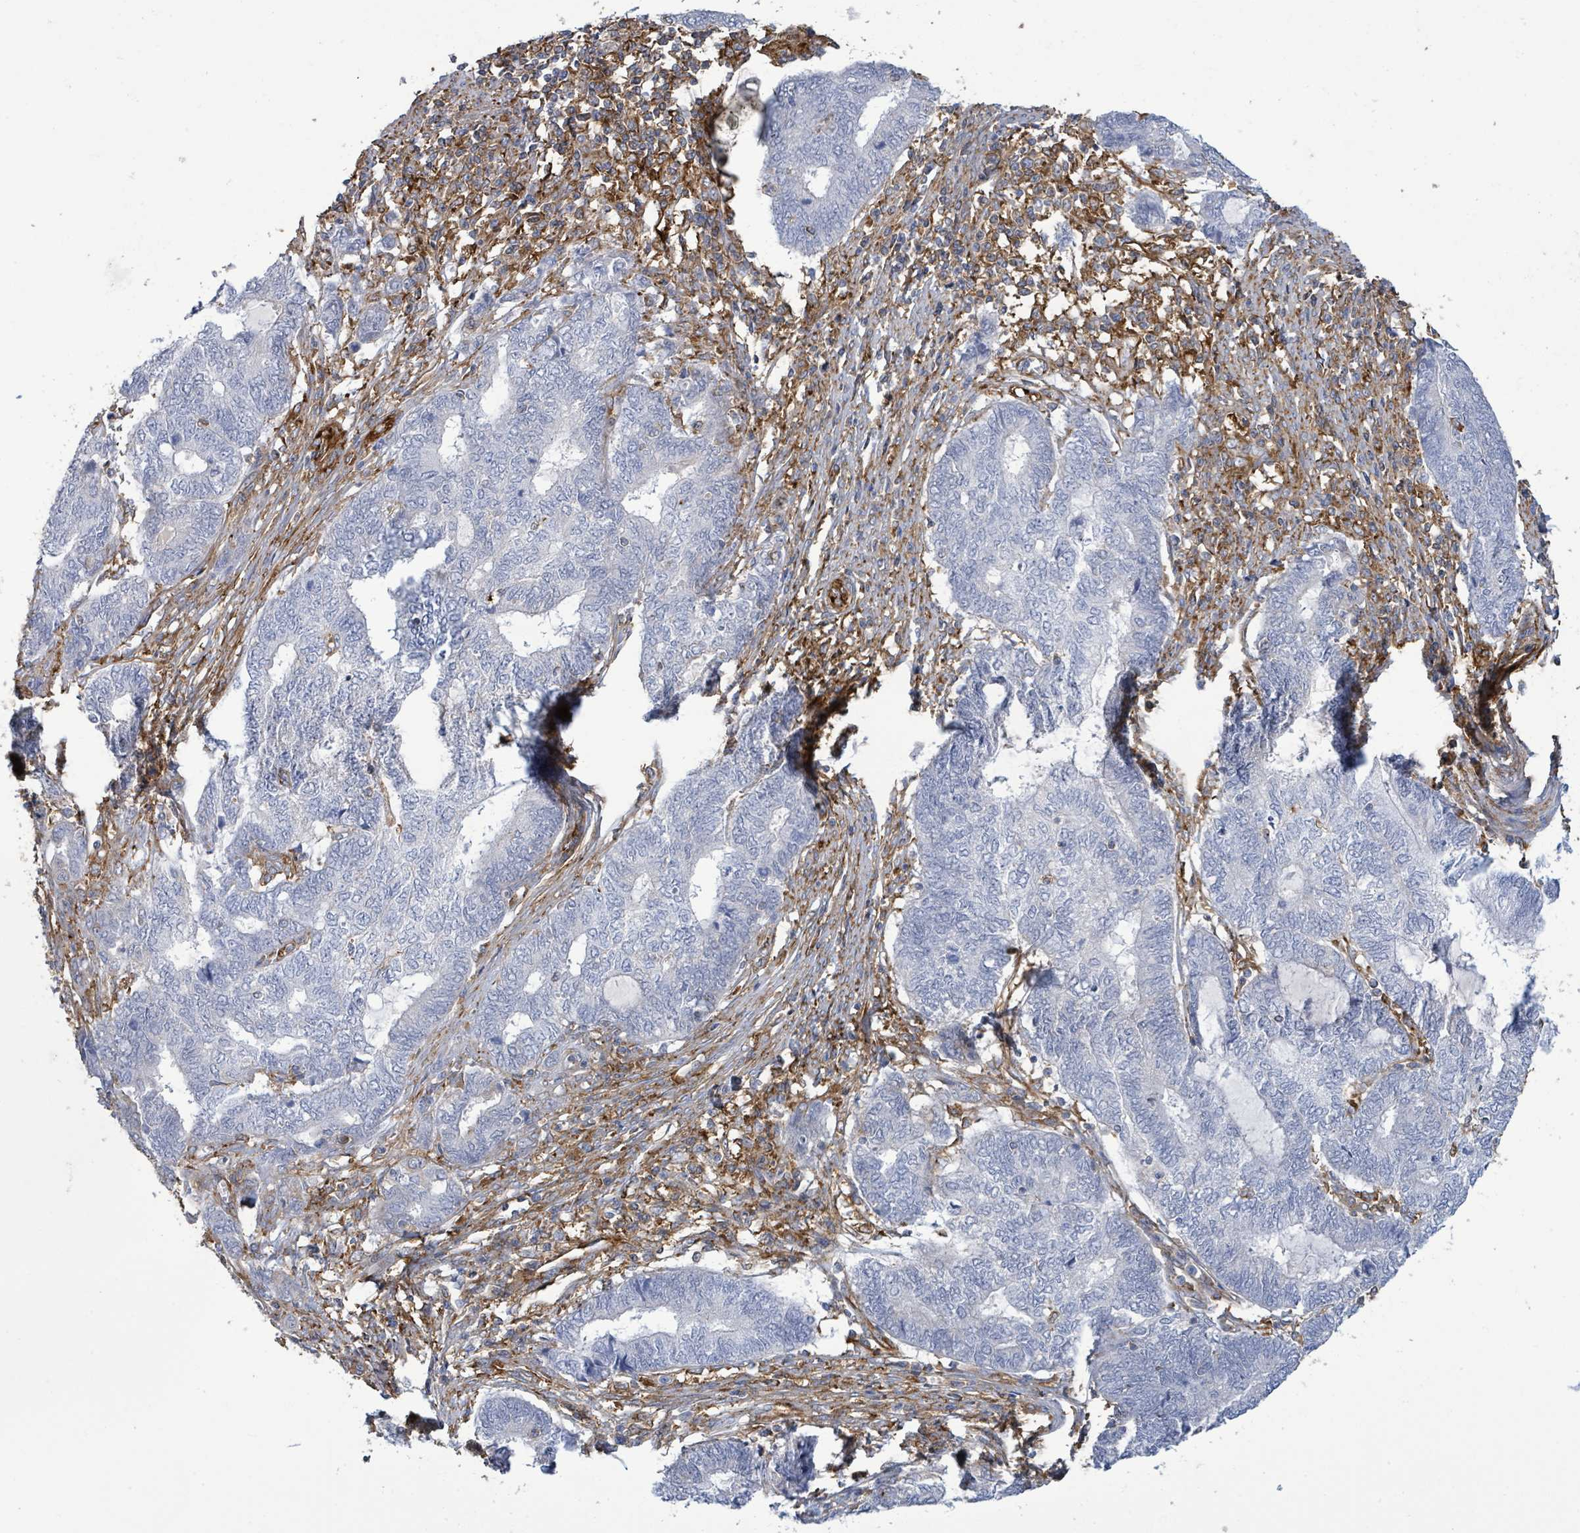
{"staining": {"intensity": "negative", "quantity": "none", "location": "none"}, "tissue": "endometrial cancer", "cell_type": "Tumor cells", "image_type": "cancer", "snomed": [{"axis": "morphology", "description": "Adenocarcinoma, NOS"}, {"axis": "topography", "description": "Uterus"}, {"axis": "topography", "description": "Endometrium"}], "caption": "DAB immunohistochemical staining of endometrial cancer (adenocarcinoma) shows no significant staining in tumor cells.", "gene": "EGFL7", "patient": {"sex": "female", "age": 70}}